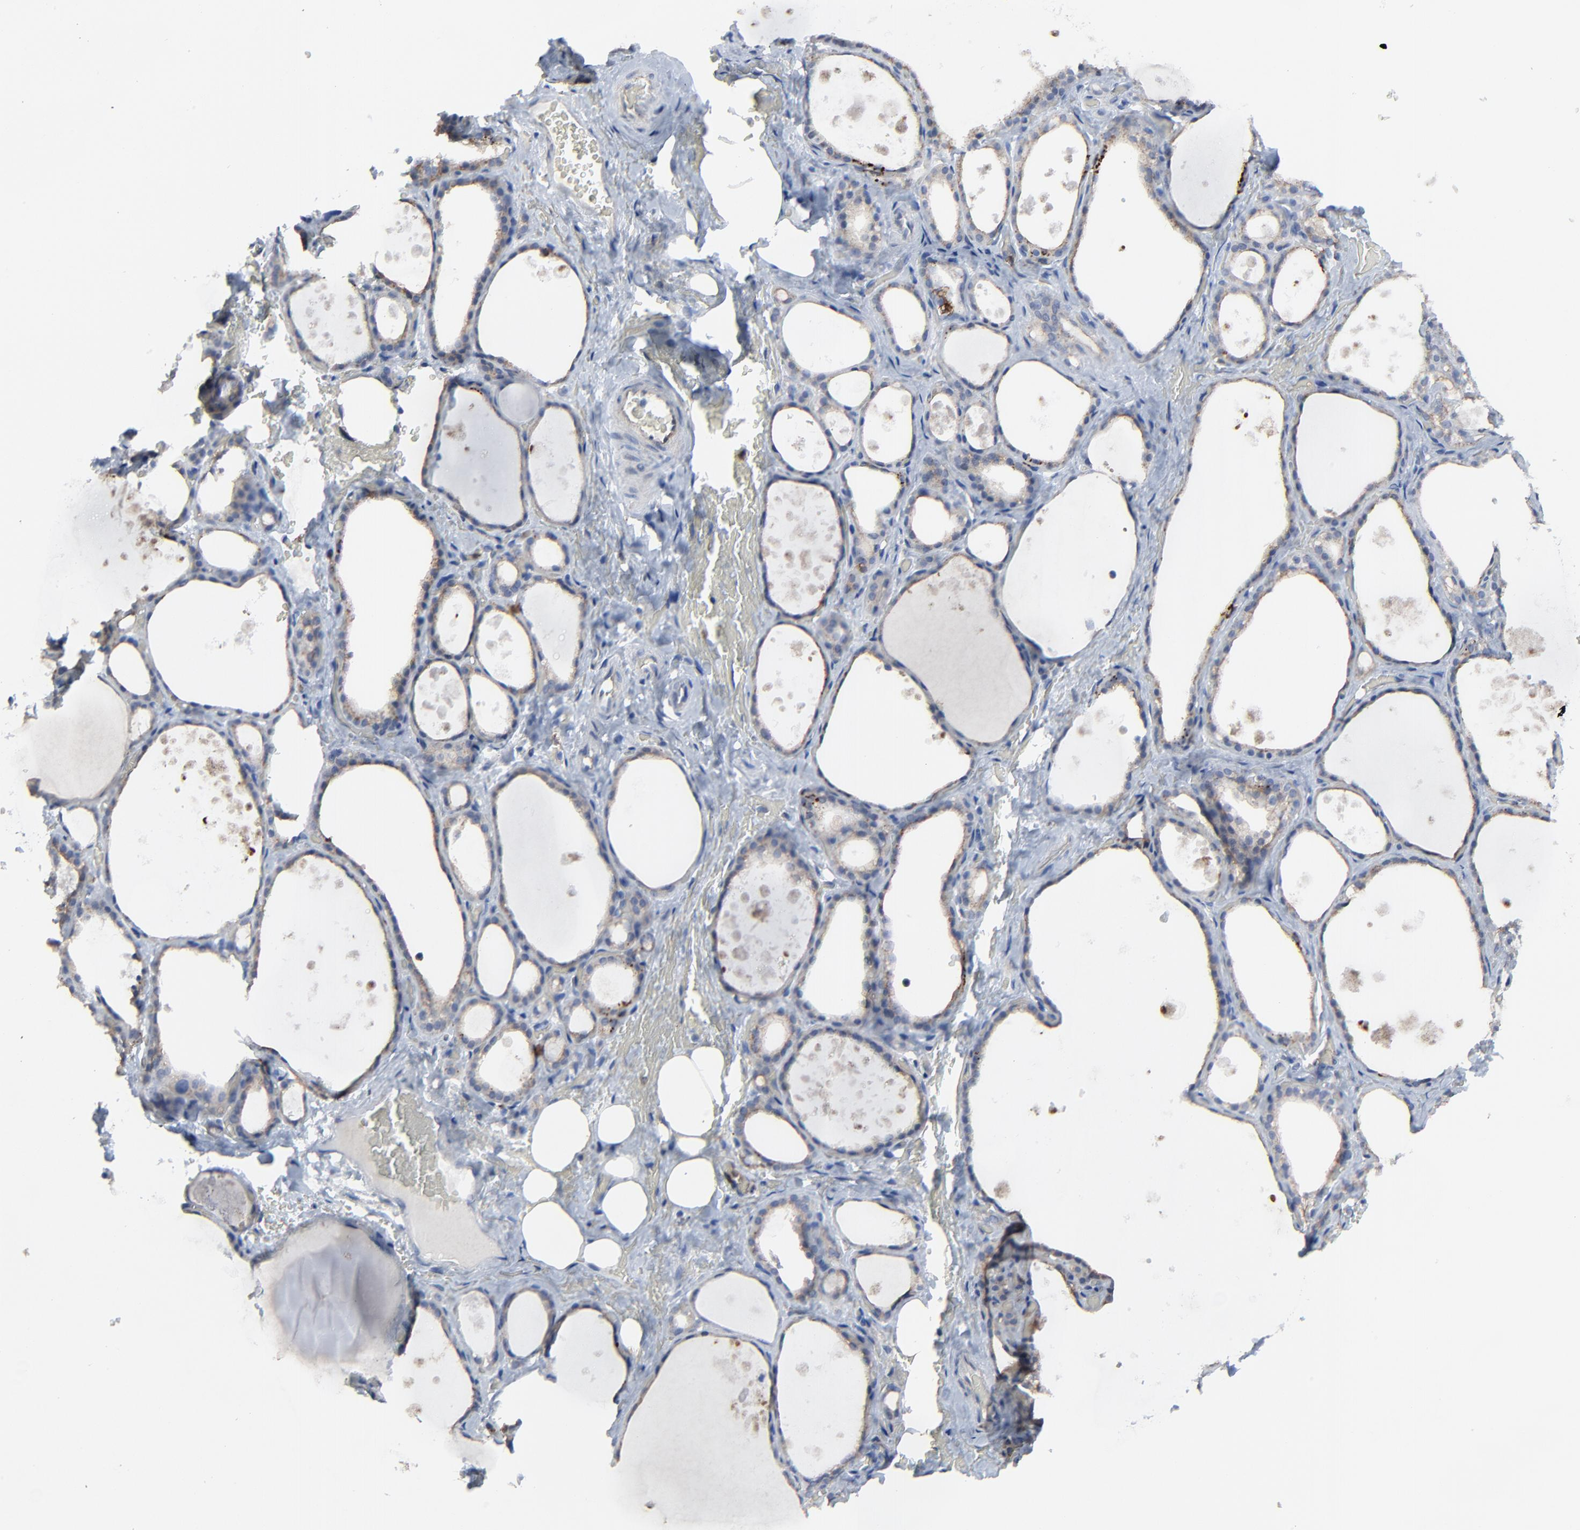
{"staining": {"intensity": "weak", "quantity": ">75%", "location": "cytoplasmic/membranous"}, "tissue": "thyroid gland", "cell_type": "Glandular cells", "image_type": "normal", "snomed": [{"axis": "morphology", "description": "Normal tissue, NOS"}, {"axis": "topography", "description": "Thyroid gland"}], "caption": "Immunohistochemistry (IHC) (DAB) staining of unremarkable thyroid gland demonstrates weak cytoplasmic/membranous protein expression in about >75% of glandular cells.", "gene": "BIRC3", "patient": {"sex": "male", "age": 61}}